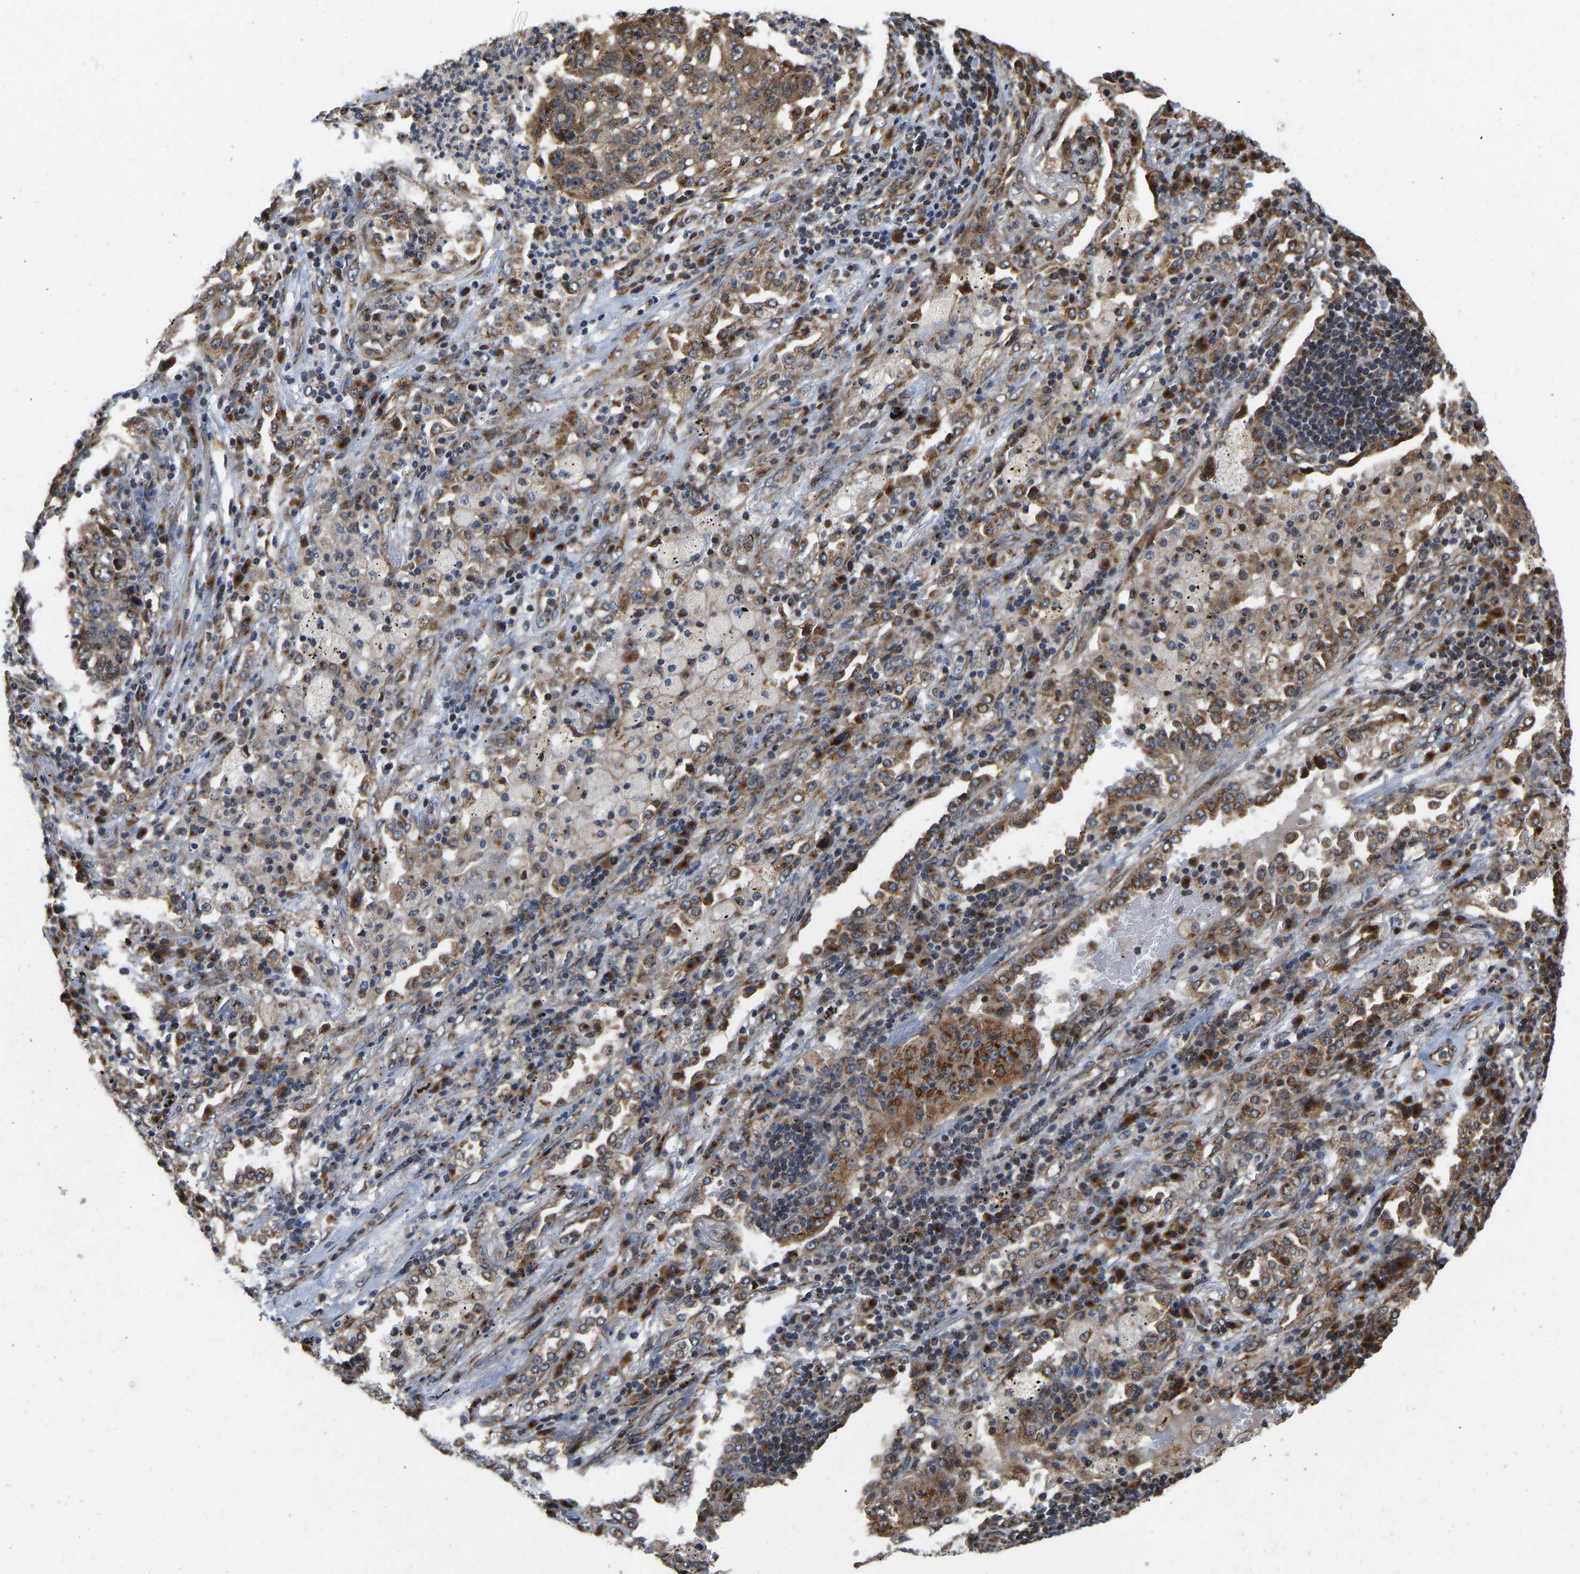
{"staining": {"intensity": "moderate", "quantity": ">75%", "location": "cytoplasmic/membranous"}, "tissue": "lung cancer", "cell_type": "Tumor cells", "image_type": "cancer", "snomed": [{"axis": "morphology", "description": "Squamous cell carcinoma, NOS"}, {"axis": "topography", "description": "Lung"}], "caption": "About >75% of tumor cells in lung squamous cell carcinoma demonstrate moderate cytoplasmic/membranous protein expression as visualized by brown immunohistochemical staining.", "gene": "YIPF4", "patient": {"sex": "female", "age": 63}}